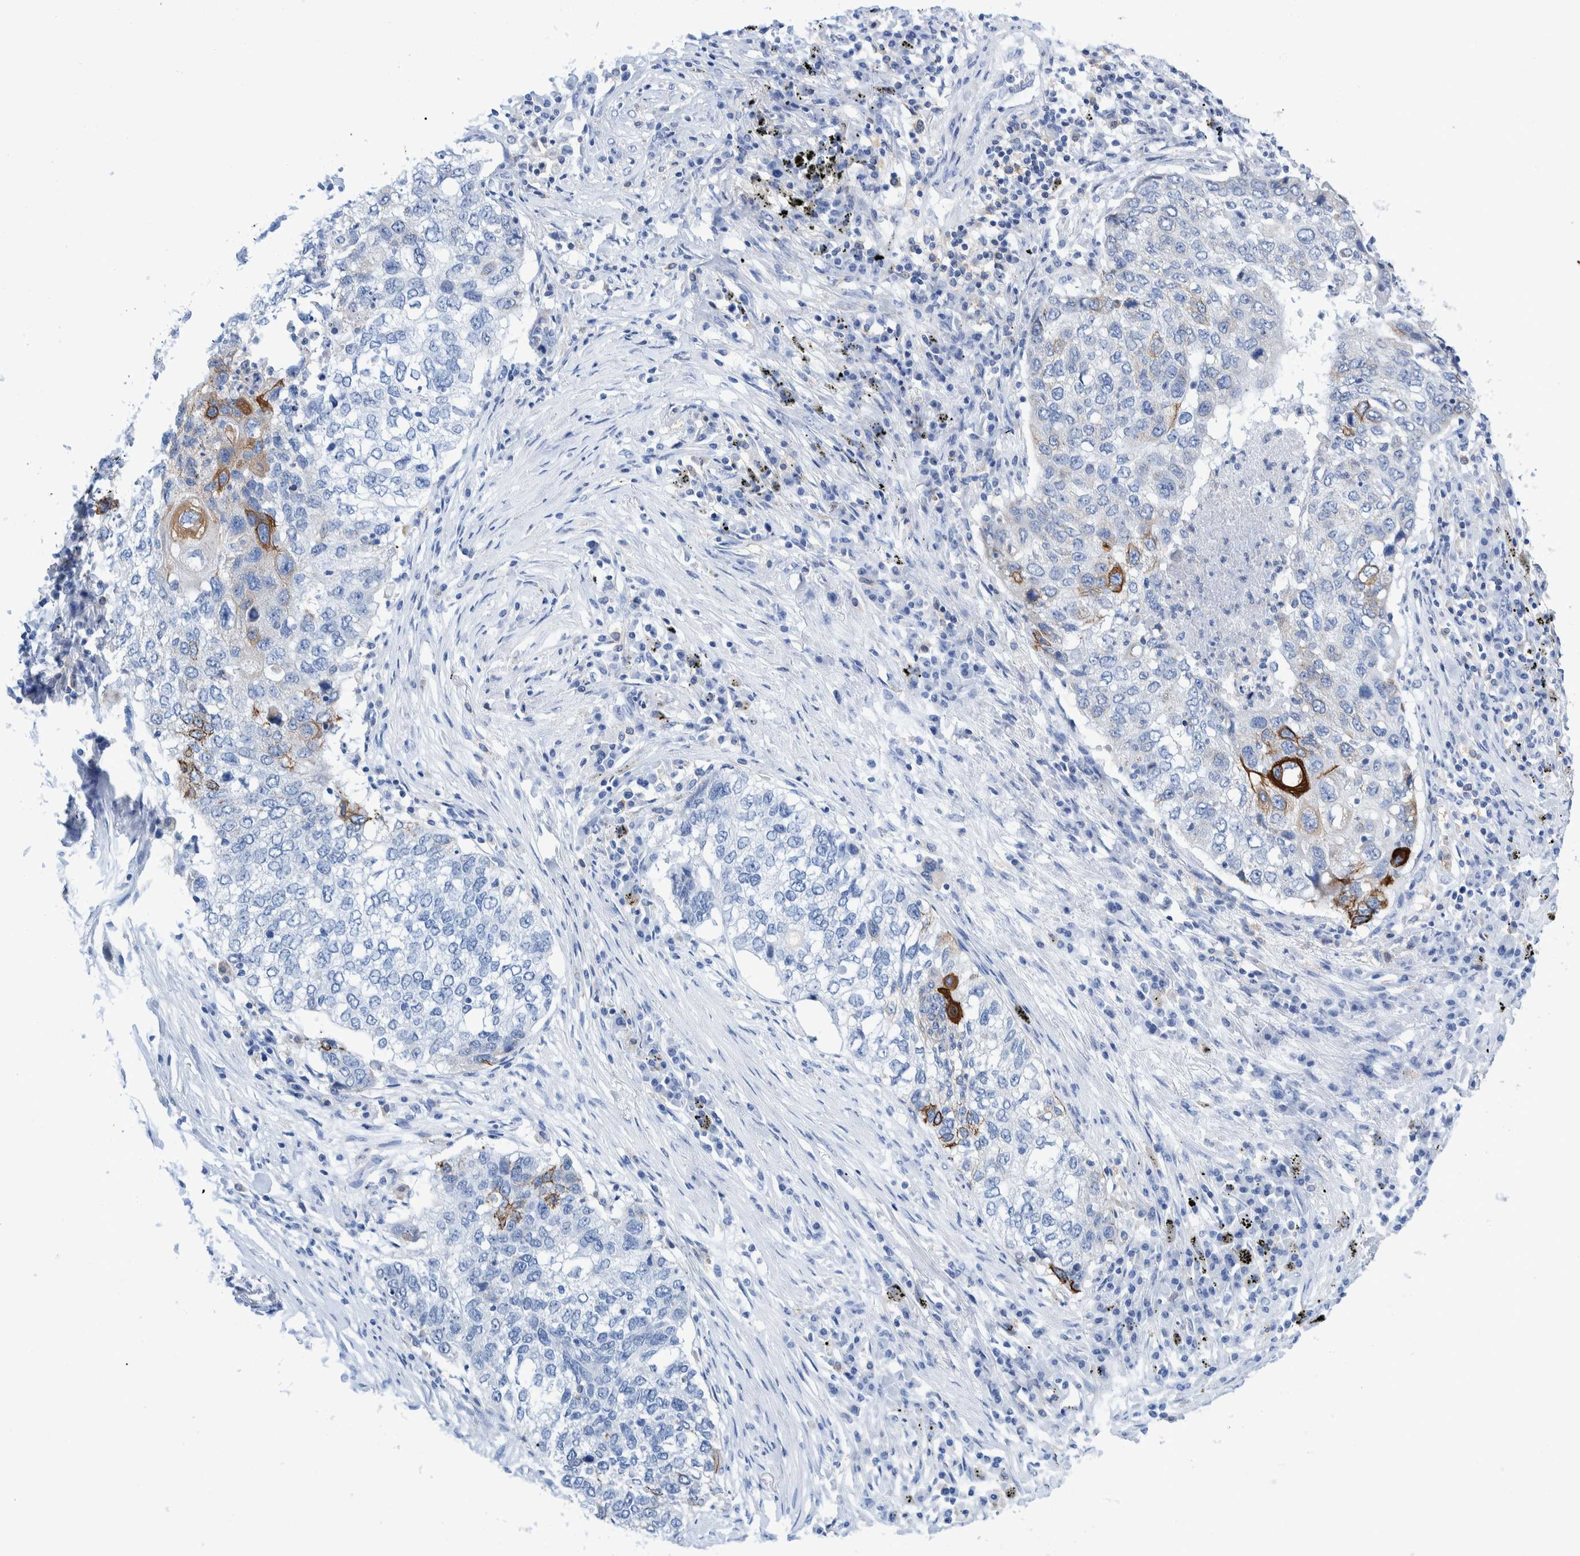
{"staining": {"intensity": "strong", "quantity": "<25%", "location": "cytoplasmic/membranous"}, "tissue": "lung cancer", "cell_type": "Tumor cells", "image_type": "cancer", "snomed": [{"axis": "morphology", "description": "Squamous cell carcinoma, NOS"}, {"axis": "topography", "description": "Lung"}], "caption": "A micrograph of lung cancer (squamous cell carcinoma) stained for a protein reveals strong cytoplasmic/membranous brown staining in tumor cells.", "gene": "KRT14", "patient": {"sex": "female", "age": 63}}